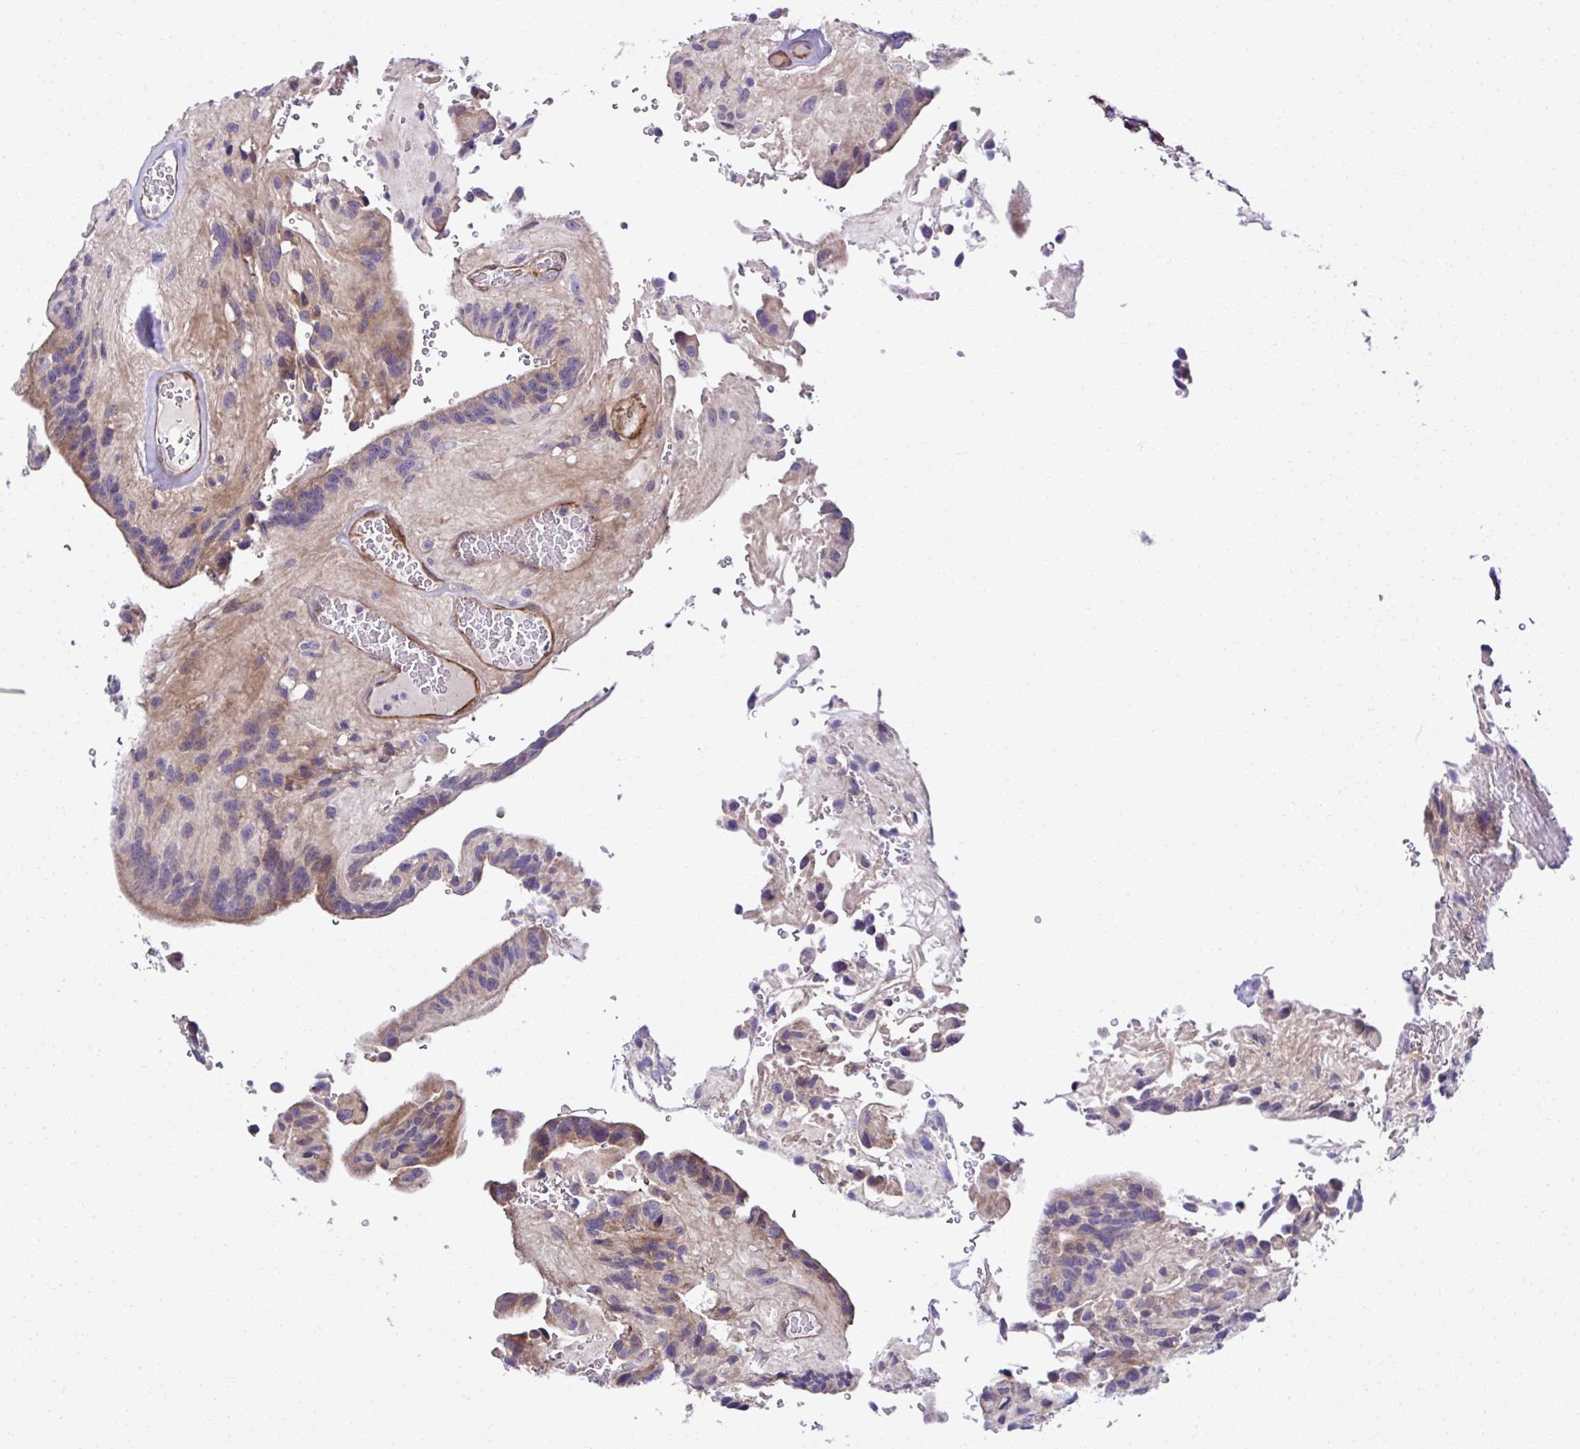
{"staining": {"intensity": "moderate", "quantity": "<25%", "location": "cytoplasmic/membranous"}, "tissue": "glioma", "cell_type": "Tumor cells", "image_type": "cancer", "snomed": [{"axis": "morphology", "description": "Glioma, malignant, Low grade"}, {"axis": "topography", "description": "Brain"}], "caption": "Malignant glioma (low-grade) stained for a protein shows moderate cytoplasmic/membranous positivity in tumor cells.", "gene": "TRIM52", "patient": {"sex": "male", "age": 31}}